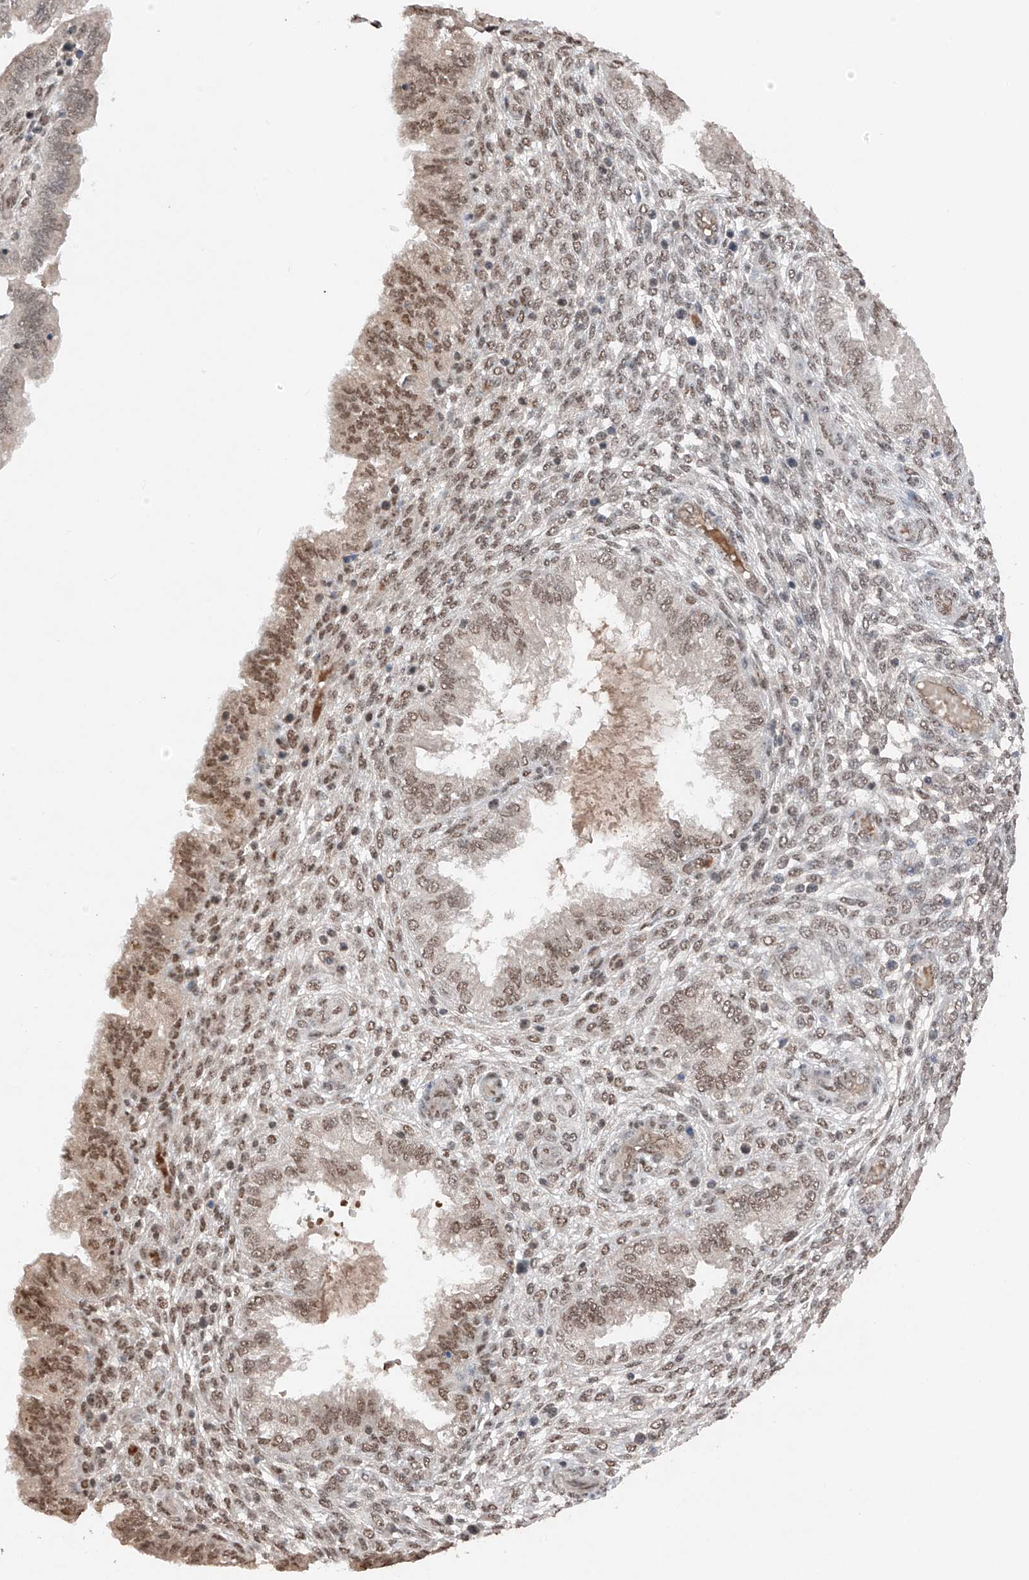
{"staining": {"intensity": "moderate", "quantity": "25%-75%", "location": "nuclear"}, "tissue": "endometrium", "cell_type": "Cells in endometrial stroma", "image_type": "normal", "snomed": [{"axis": "morphology", "description": "Normal tissue, NOS"}, {"axis": "topography", "description": "Endometrium"}], "caption": "An image showing moderate nuclear positivity in about 25%-75% of cells in endometrial stroma in normal endometrium, as visualized by brown immunohistochemical staining.", "gene": "TBX4", "patient": {"sex": "female", "age": 33}}